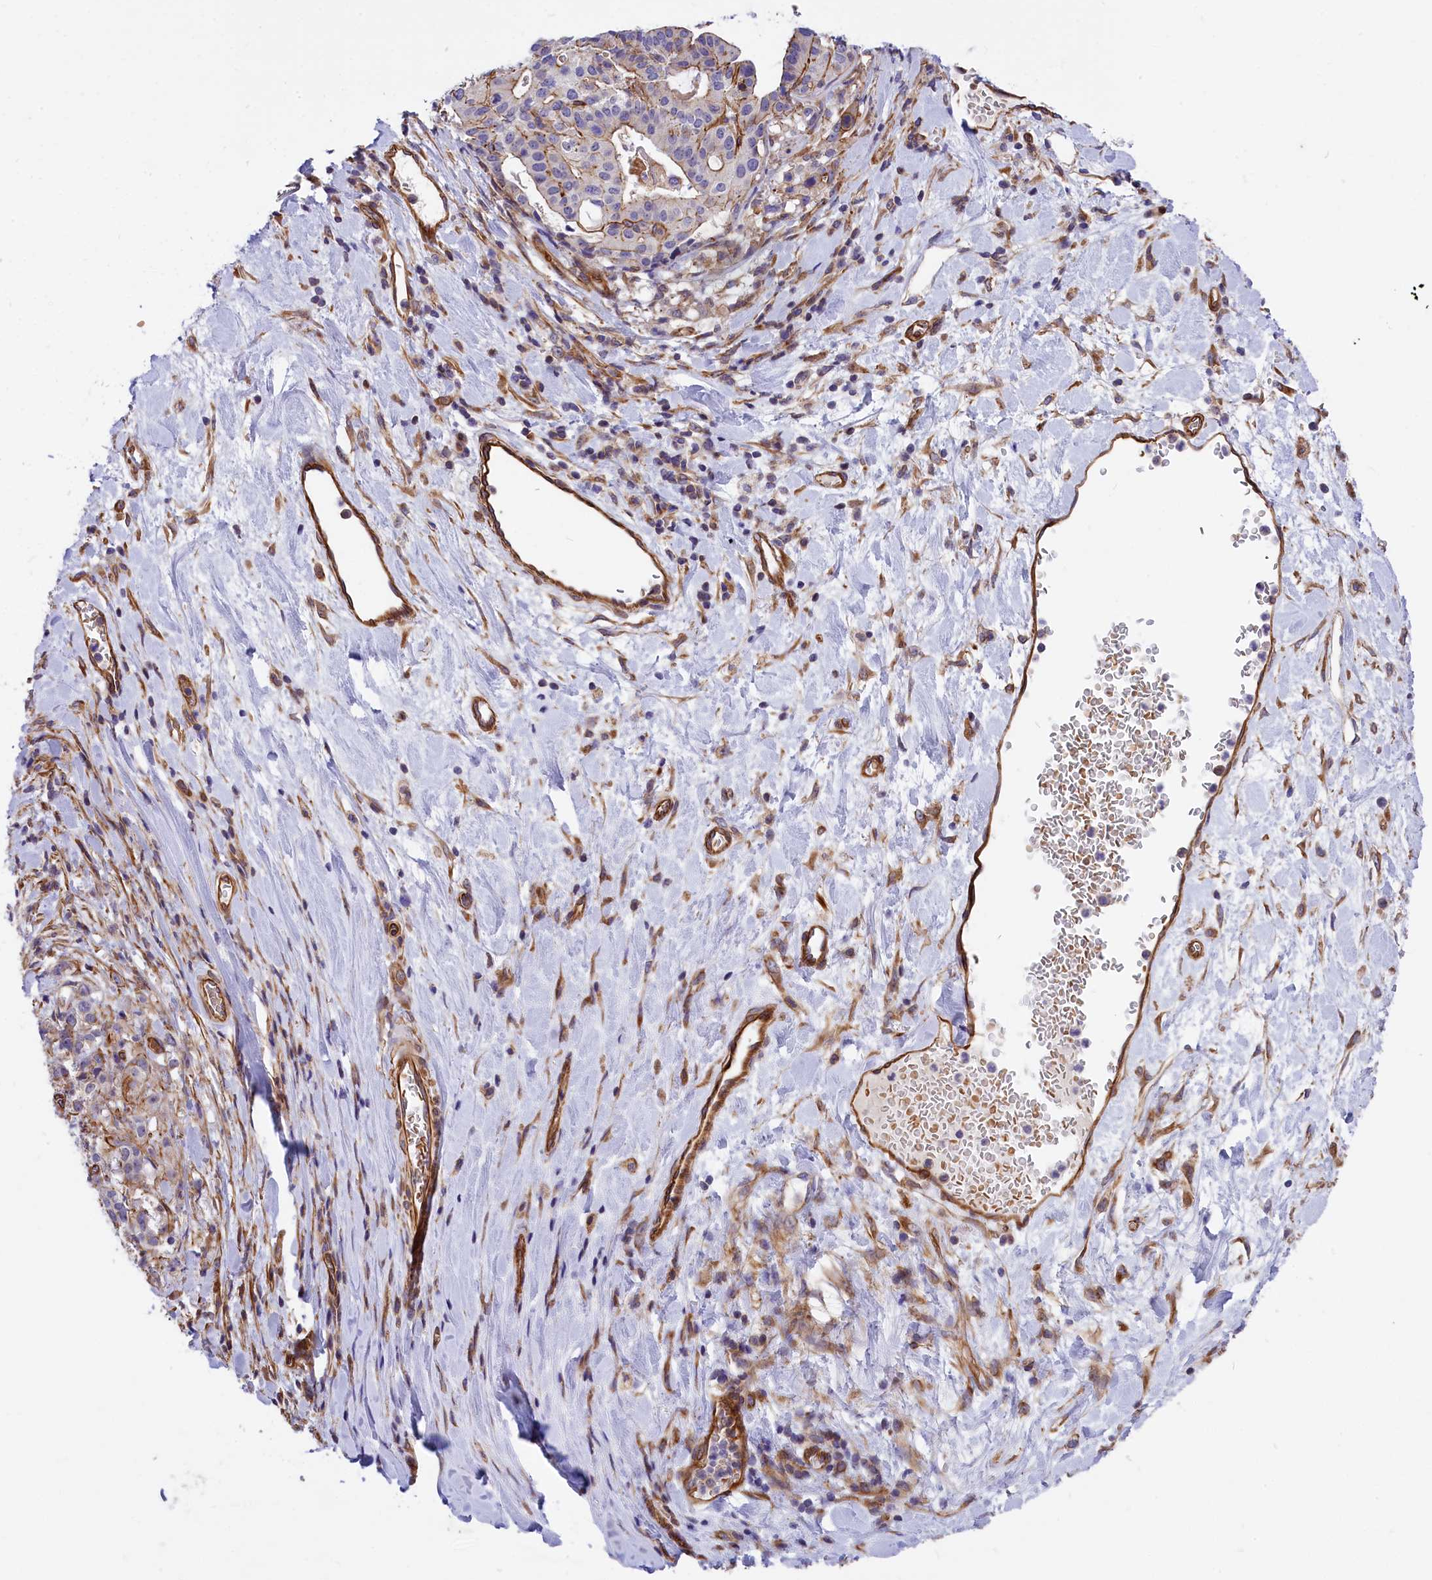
{"staining": {"intensity": "moderate", "quantity": "<25%", "location": "cytoplasmic/membranous"}, "tissue": "stomach cancer", "cell_type": "Tumor cells", "image_type": "cancer", "snomed": [{"axis": "morphology", "description": "Adenocarcinoma, NOS"}, {"axis": "topography", "description": "Stomach"}], "caption": "A brown stain labels moderate cytoplasmic/membranous expression of a protein in stomach cancer (adenocarcinoma) tumor cells.", "gene": "MED20", "patient": {"sex": "male", "age": 48}}